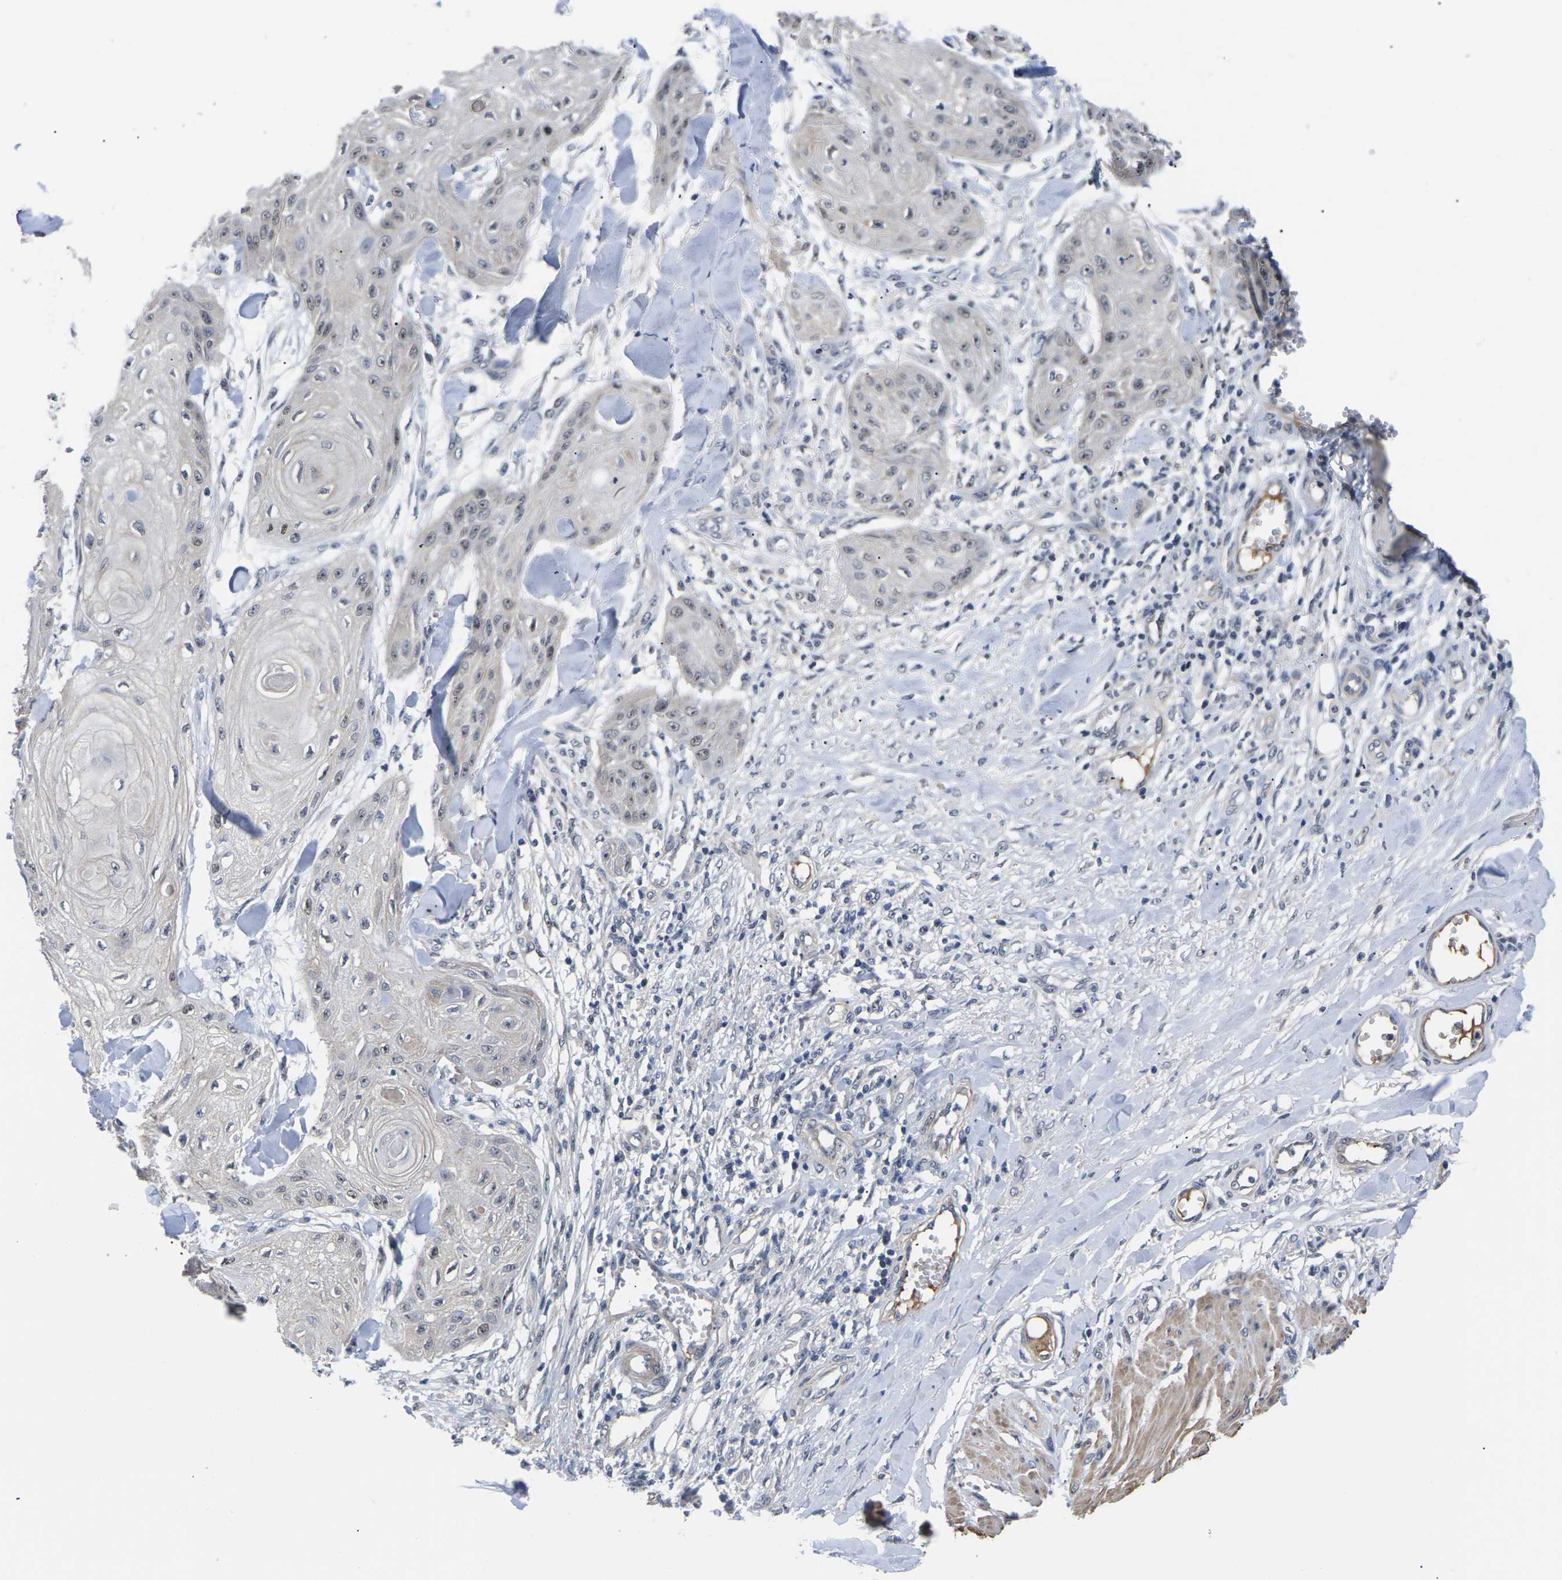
{"staining": {"intensity": "negative", "quantity": "none", "location": "none"}, "tissue": "skin cancer", "cell_type": "Tumor cells", "image_type": "cancer", "snomed": [{"axis": "morphology", "description": "Squamous cell carcinoma, NOS"}, {"axis": "topography", "description": "Skin"}], "caption": "The immunohistochemistry histopathology image has no significant staining in tumor cells of skin cancer tissue. Brightfield microscopy of immunohistochemistry (IHC) stained with DAB (3,3'-diaminobenzidine) (brown) and hematoxylin (blue), captured at high magnification.", "gene": "ST6GAL2", "patient": {"sex": "male", "age": 74}}